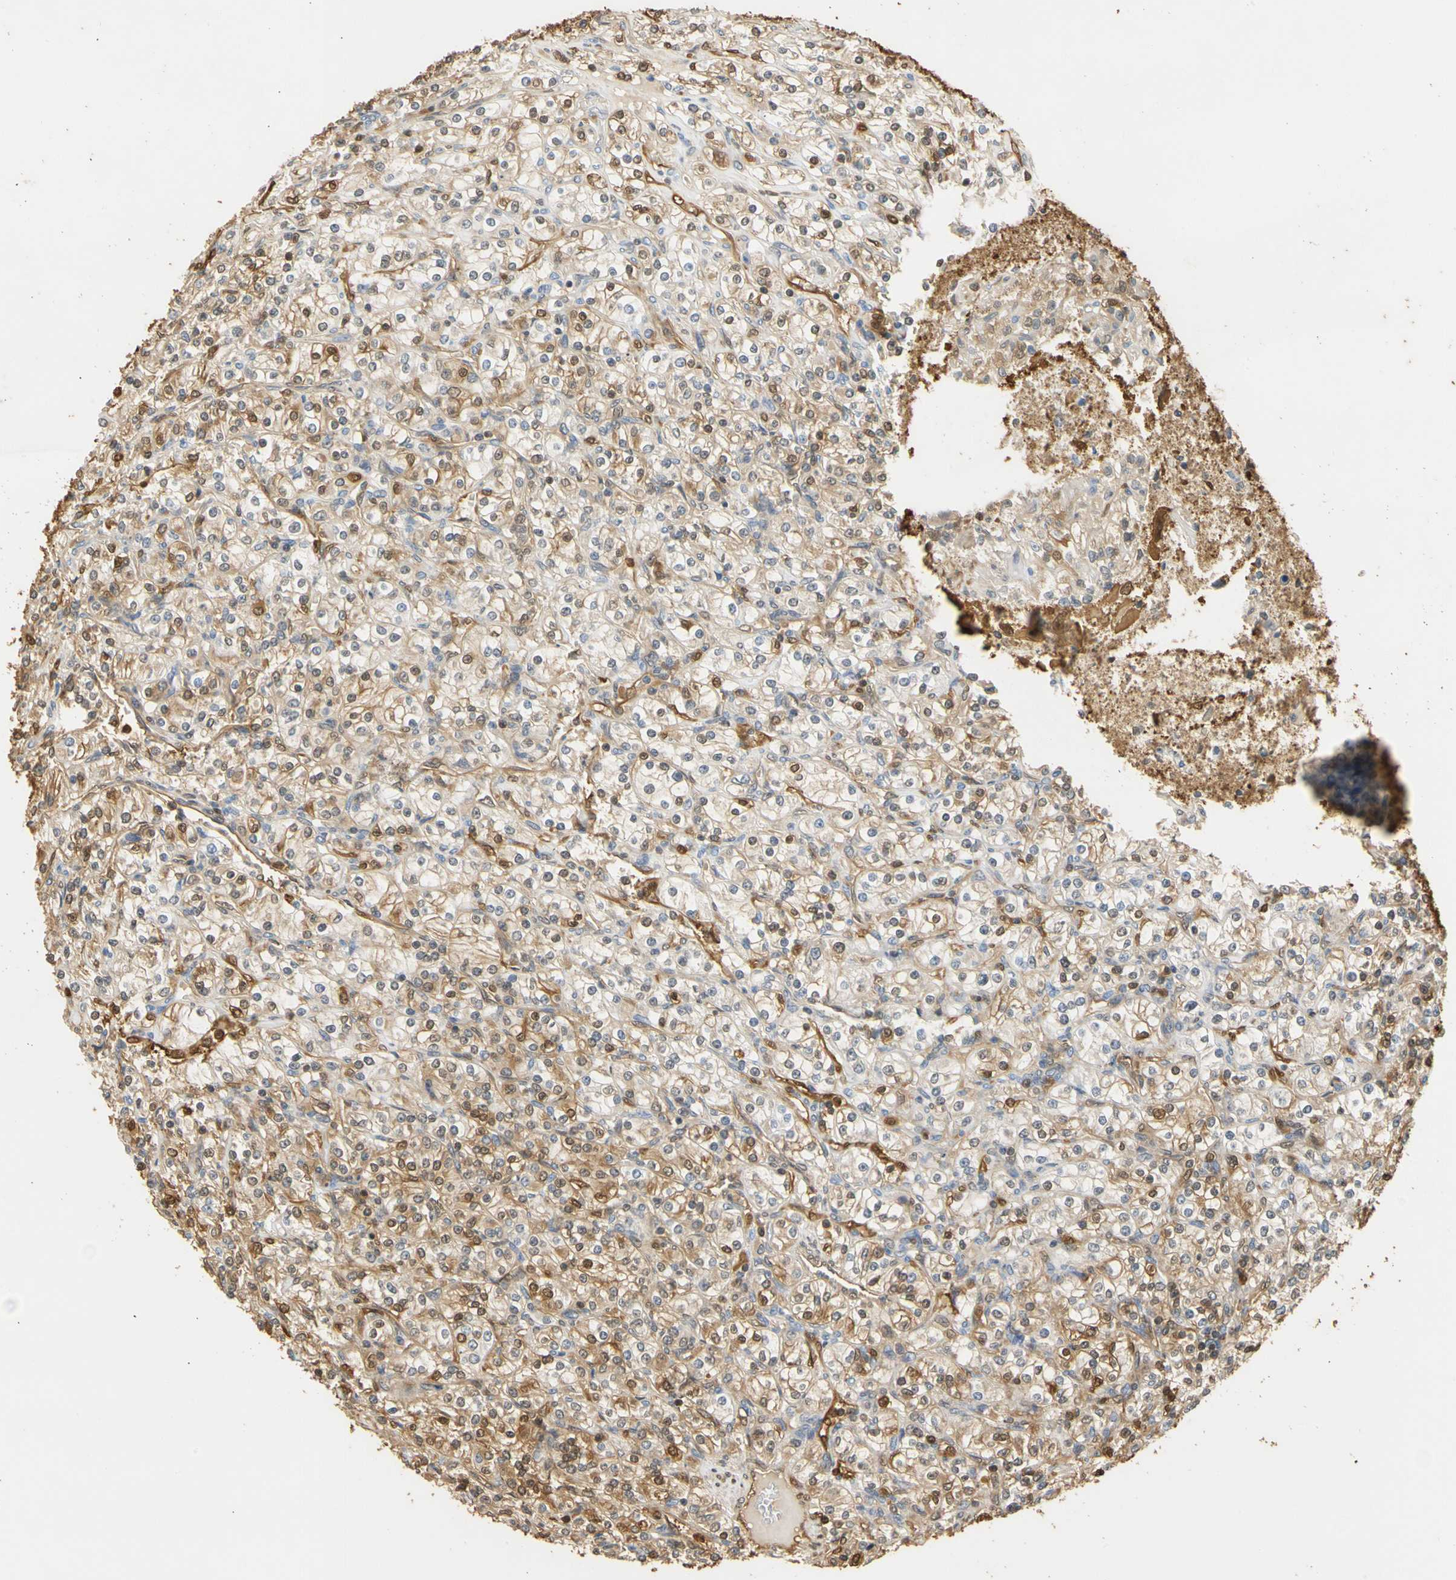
{"staining": {"intensity": "moderate", "quantity": ">75%", "location": "cytoplasmic/membranous,nuclear"}, "tissue": "renal cancer", "cell_type": "Tumor cells", "image_type": "cancer", "snomed": [{"axis": "morphology", "description": "Adenocarcinoma, NOS"}, {"axis": "topography", "description": "Kidney"}], "caption": "Protein staining exhibits moderate cytoplasmic/membranous and nuclear expression in about >75% of tumor cells in renal cancer. Using DAB (3,3'-diaminobenzidine) (brown) and hematoxylin (blue) stains, captured at high magnification using brightfield microscopy.", "gene": "S100A6", "patient": {"sex": "male", "age": 77}}